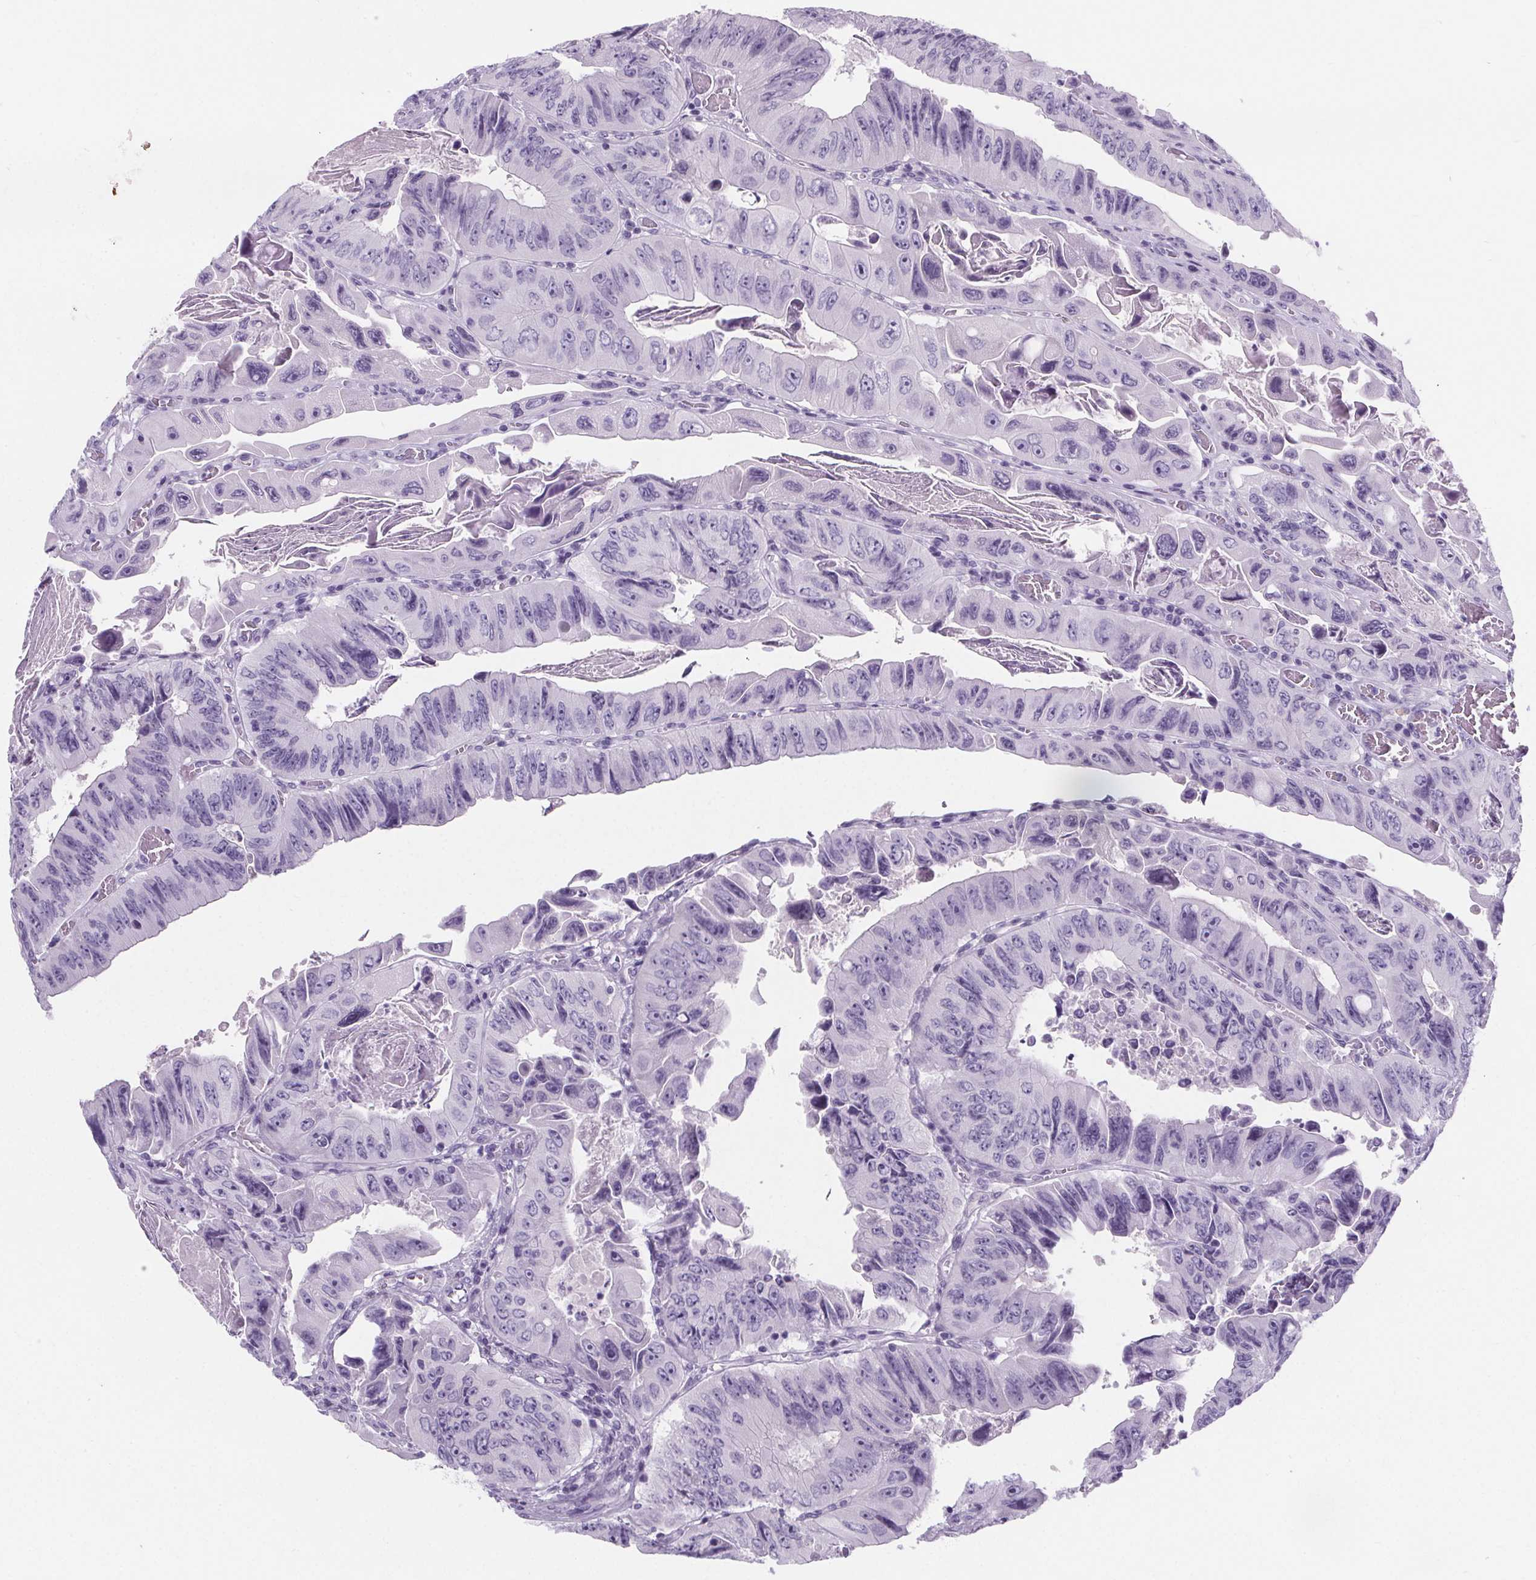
{"staining": {"intensity": "negative", "quantity": "none", "location": "none"}, "tissue": "colorectal cancer", "cell_type": "Tumor cells", "image_type": "cancer", "snomed": [{"axis": "morphology", "description": "Adenocarcinoma, NOS"}, {"axis": "topography", "description": "Colon"}], "caption": "IHC histopathology image of neoplastic tissue: human colorectal cancer (adenocarcinoma) stained with DAB (3,3'-diaminobenzidine) demonstrates no significant protein positivity in tumor cells. Brightfield microscopy of immunohistochemistry stained with DAB (3,3'-diaminobenzidine) (brown) and hematoxylin (blue), captured at high magnification.", "gene": "ADRB1", "patient": {"sex": "female", "age": 84}}